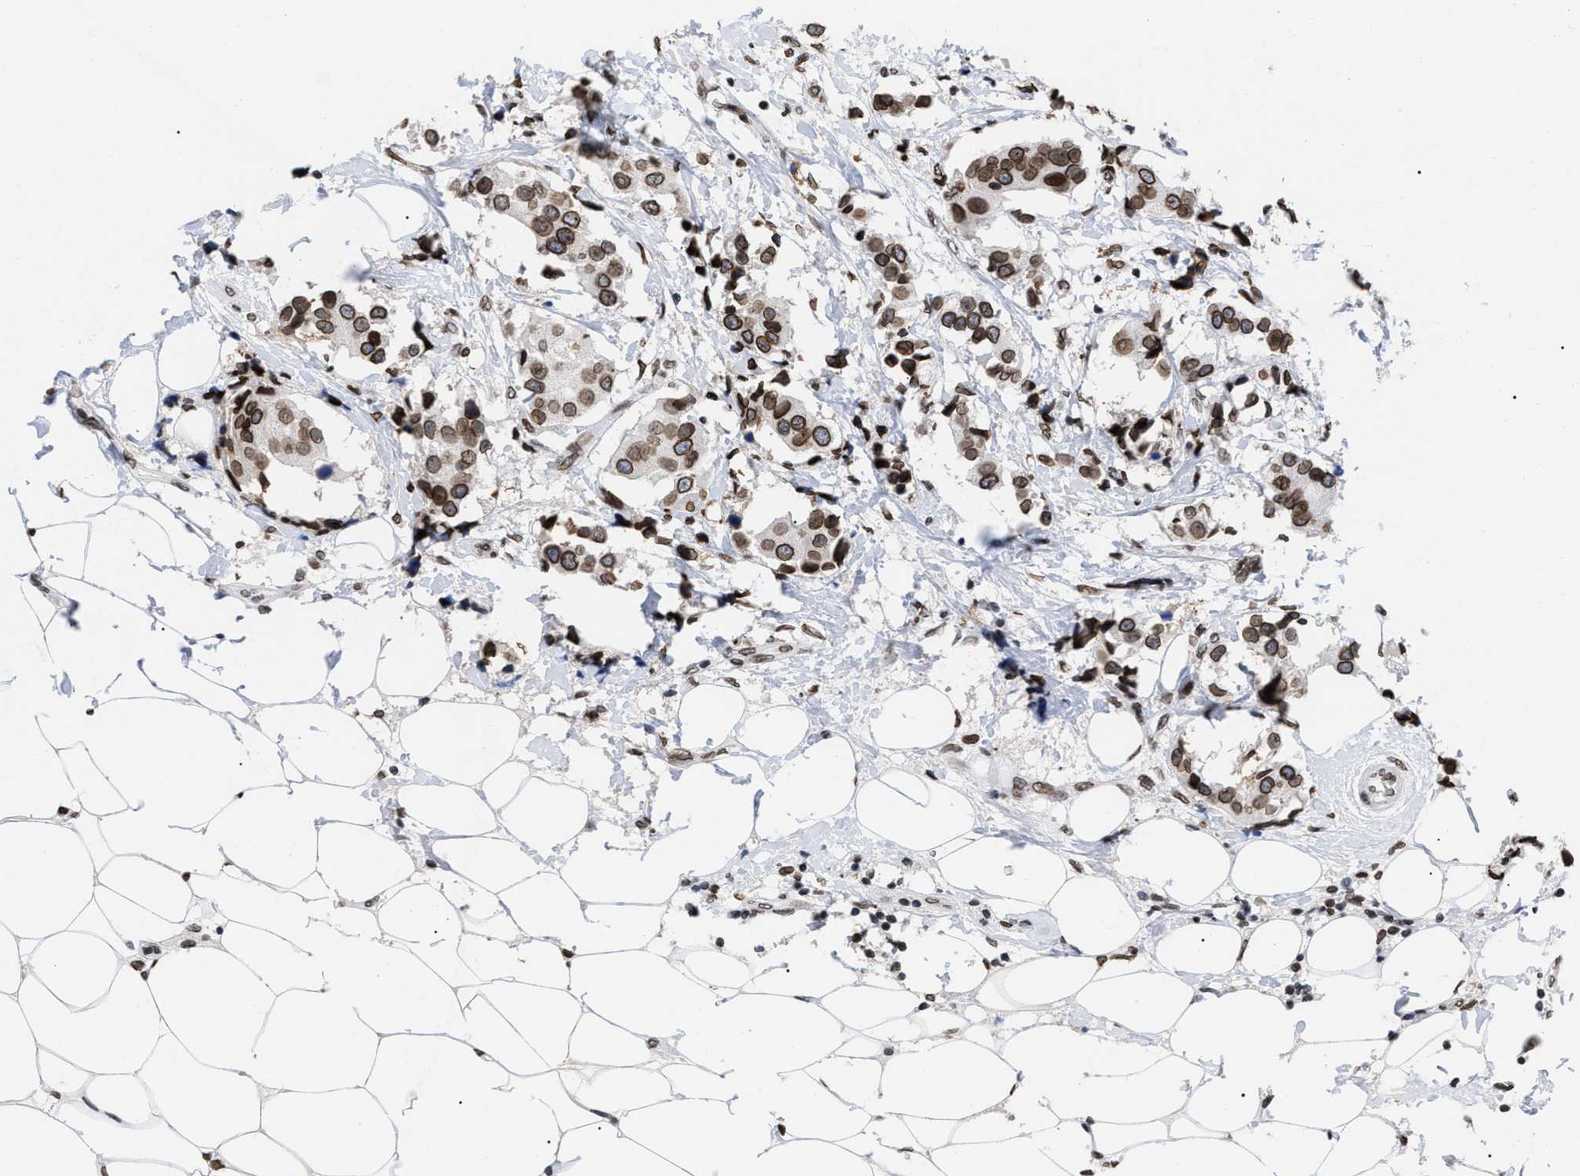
{"staining": {"intensity": "moderate", "quantity": ">75%", "location": "cytoplasmic/membranous,nuclear"}, "tissue": "breast cancer", "cell_type": "Tumor cells", "image_type": "cancer", "snomed": [{"axis": "morphology", "description": "Normal tissue, NOS"}, {"axis": "morphology", "description": "Duct carcinoma"}, {"axis": "topography", "description": "Breast"}], "caption": "Intraductal carcinoma (breast) was stained to show a protein in brown. There is medium levels of moderate cytoplasmic/membranous and nuclear positivity in approximately >75% of tumor cells. Nuclei are stained in blue.", "gene": "TPR", "patient": {"sex": "female", "age": 39}}